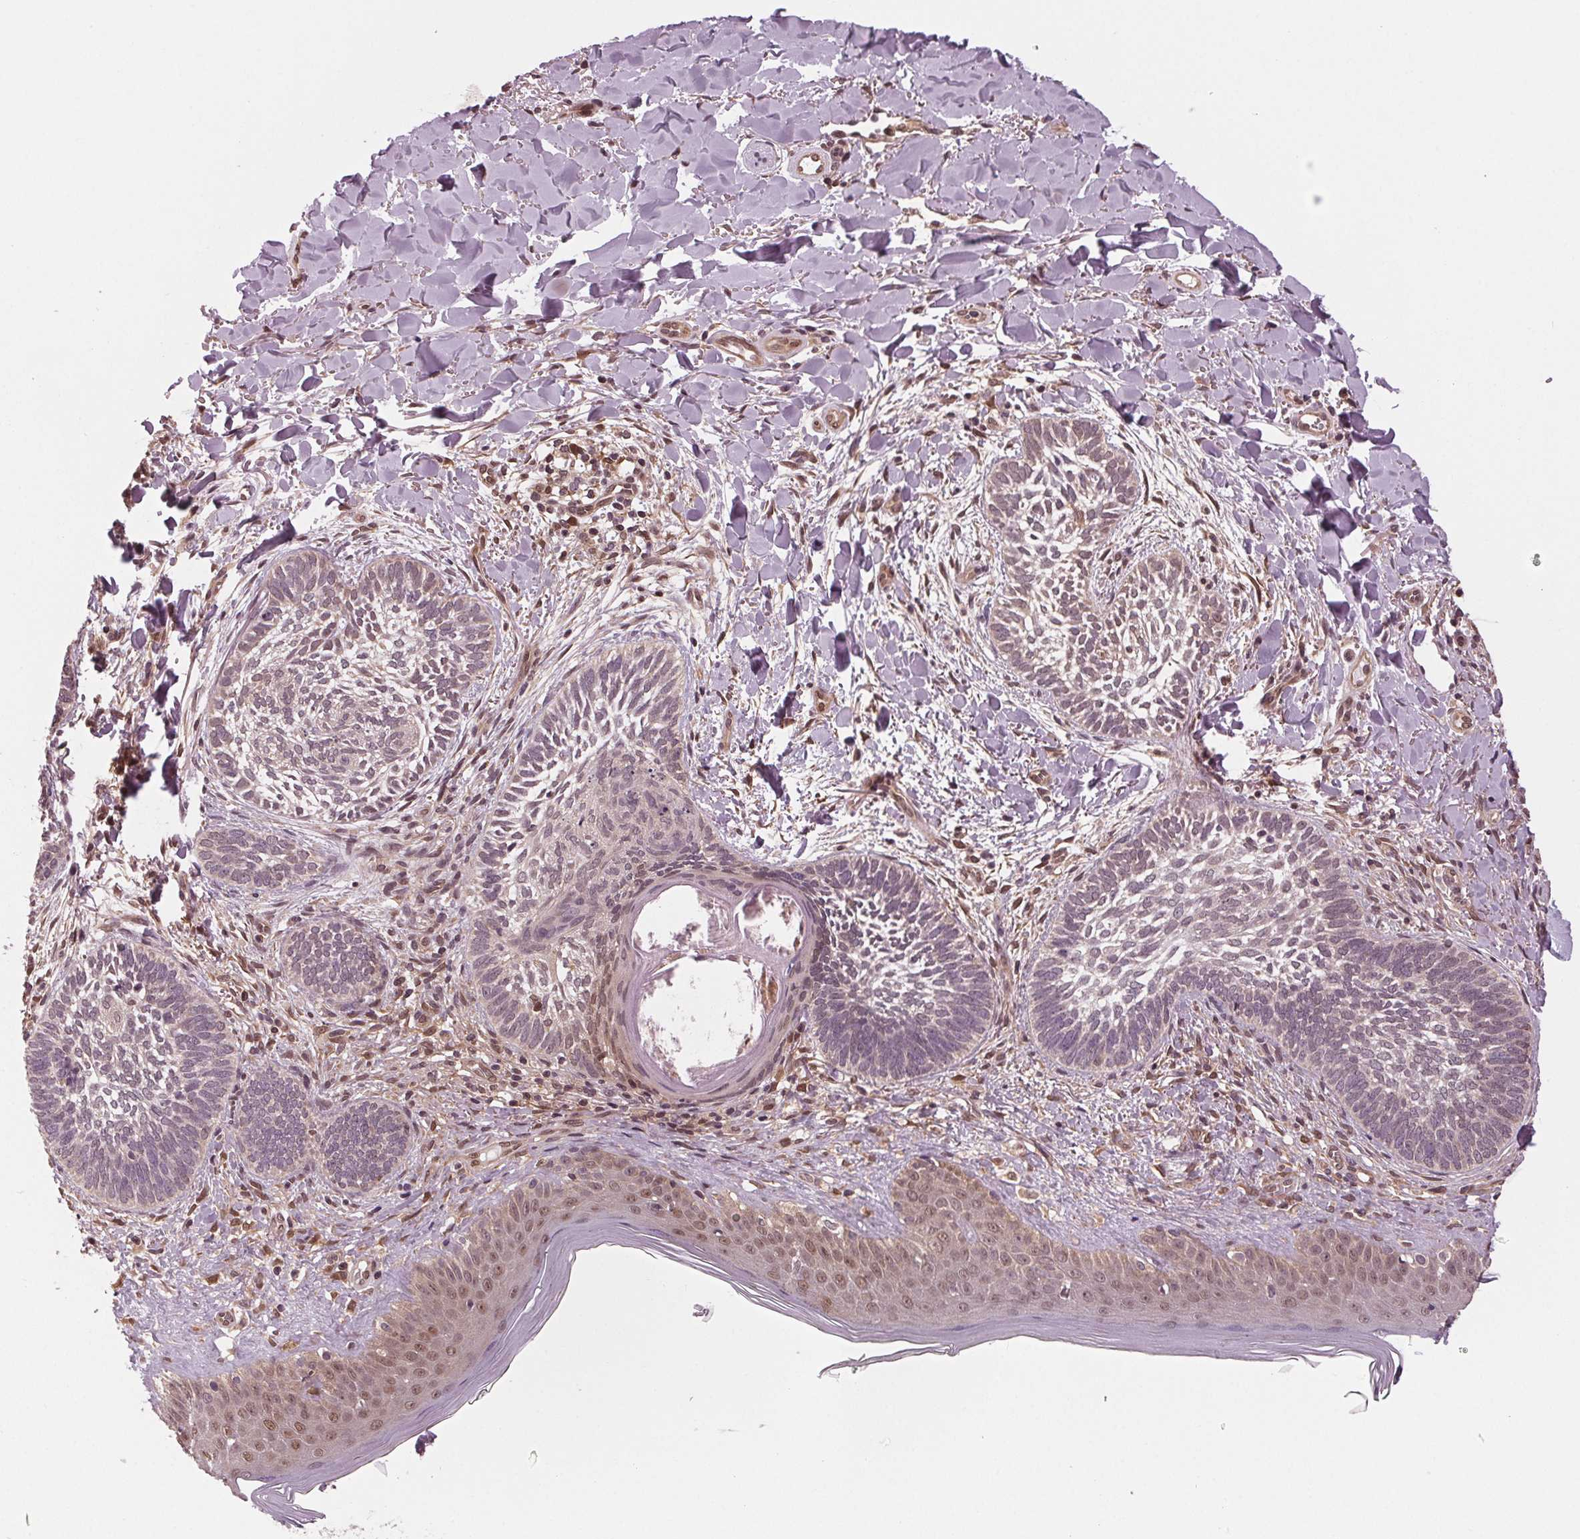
{"staining": {"intensity": "negative", "quantity": "none", "location": "none"}, "tissue": "skin cancer", "cell_type": "Tumor cells", "image_type": "cancer", "snomed": [{"axis": "morphology", "description": "Normal tissue, NOS"}, {"axis": "morphology", "description": "Basal cell carcinoma"}, {"axis": "topography", "description": "Skin"}], "caption": "IHC of human skin basal cell carcinoma exhibits no expression in tumor cells.", "gene": "STAT3", "patient": {"sex": "male", "age": 46}}